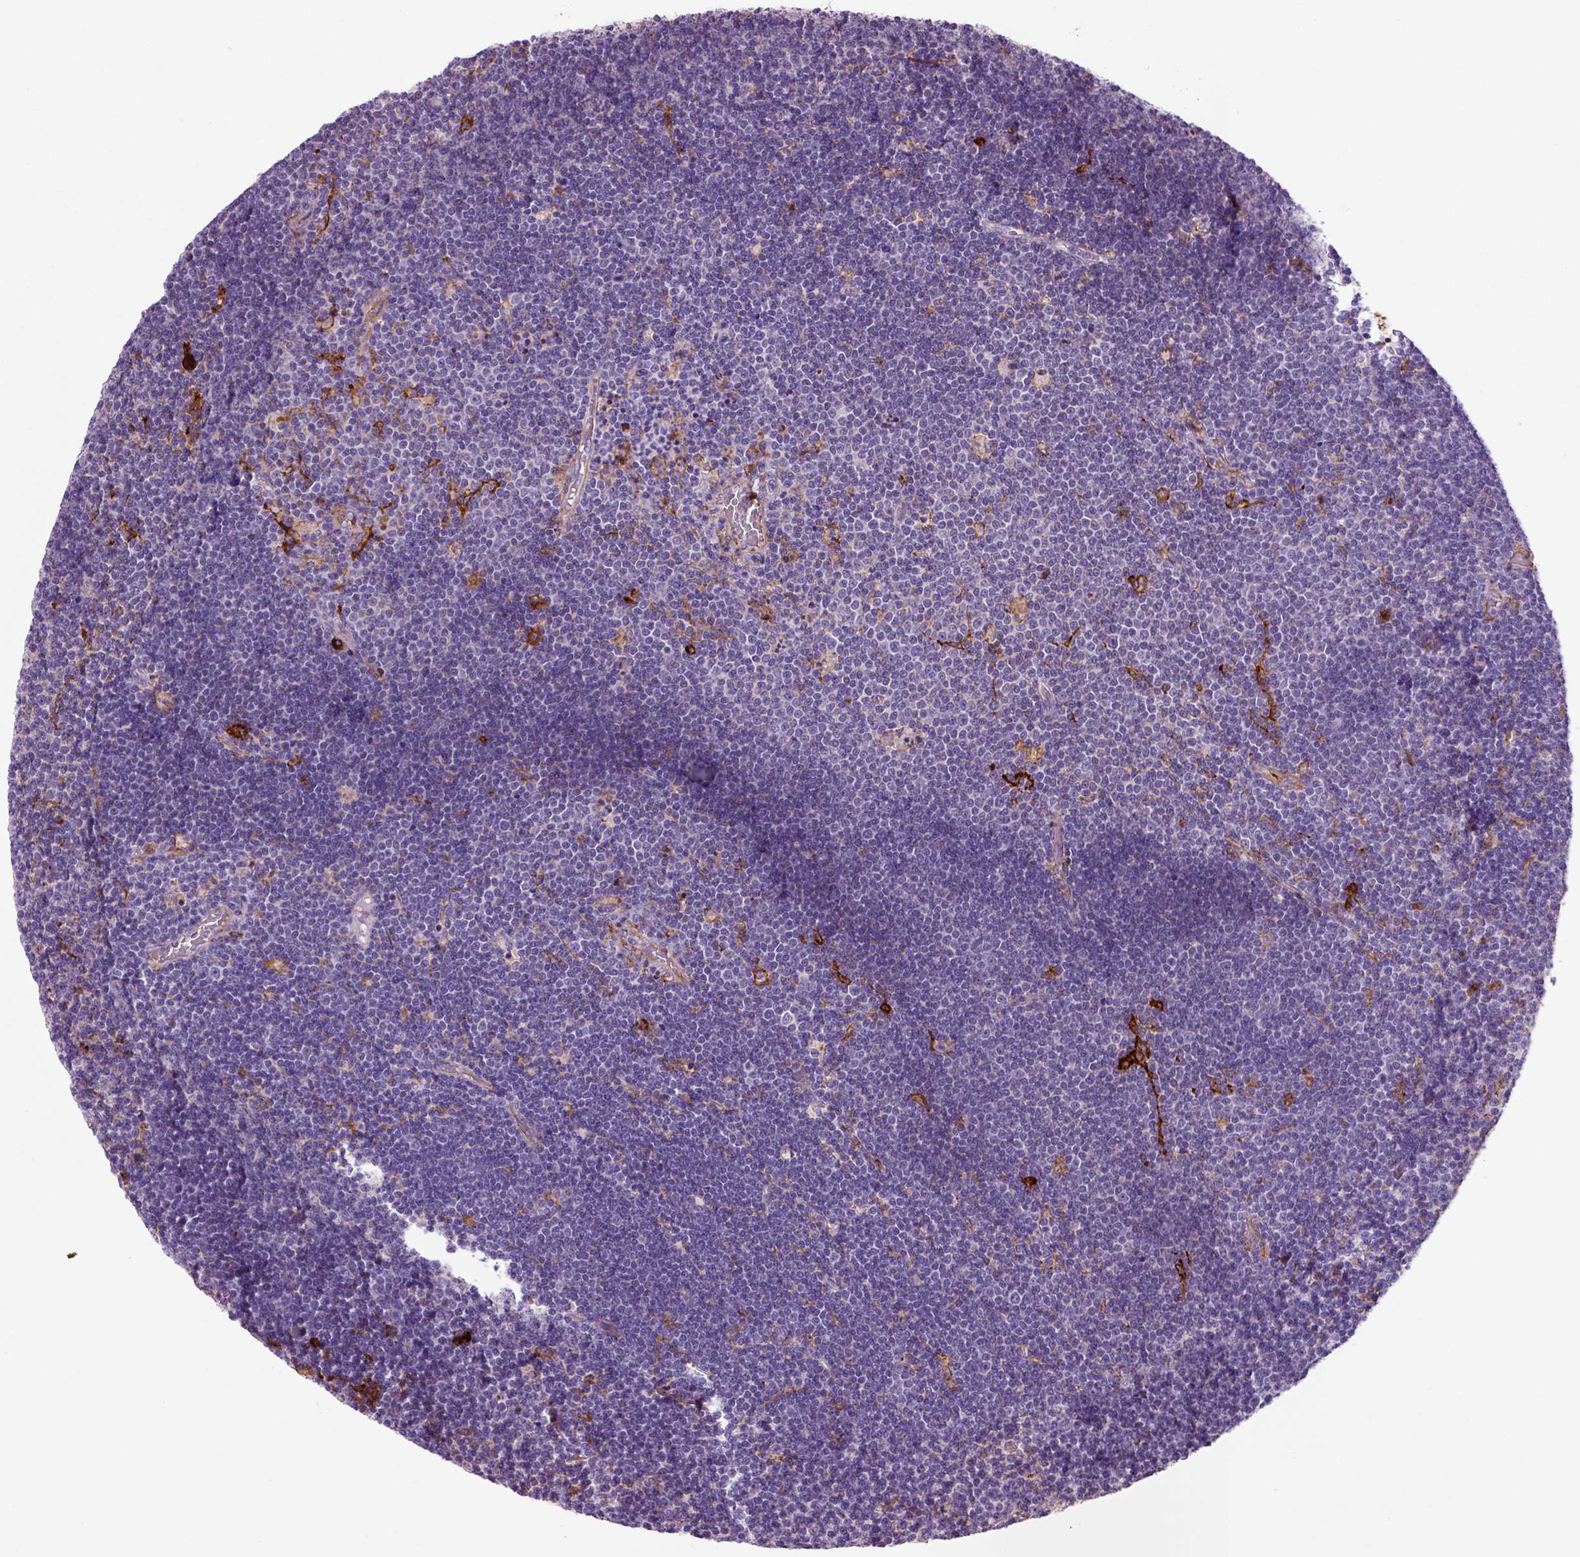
{"staining": {"intensity": "negative", "quantity": "none", "location": "none"}, "tissue": "lymphoma", "cell_type": "Tumor cells", "image_type": "cancer", "snomed": [{"axis": "morphology", "description": "Malignant lymphoma, non-Hodgkin's type, Low grade"}, {"axis": "topography", "description": "Brain"}], "caption": "The IHC micrograph has no significant positivity in tumor cells of low-grade malignant lymphoma, non-Hodgkin's type tissue.", "gene": "MARCKS", "patient": {"sex": "female", "age": 66}}